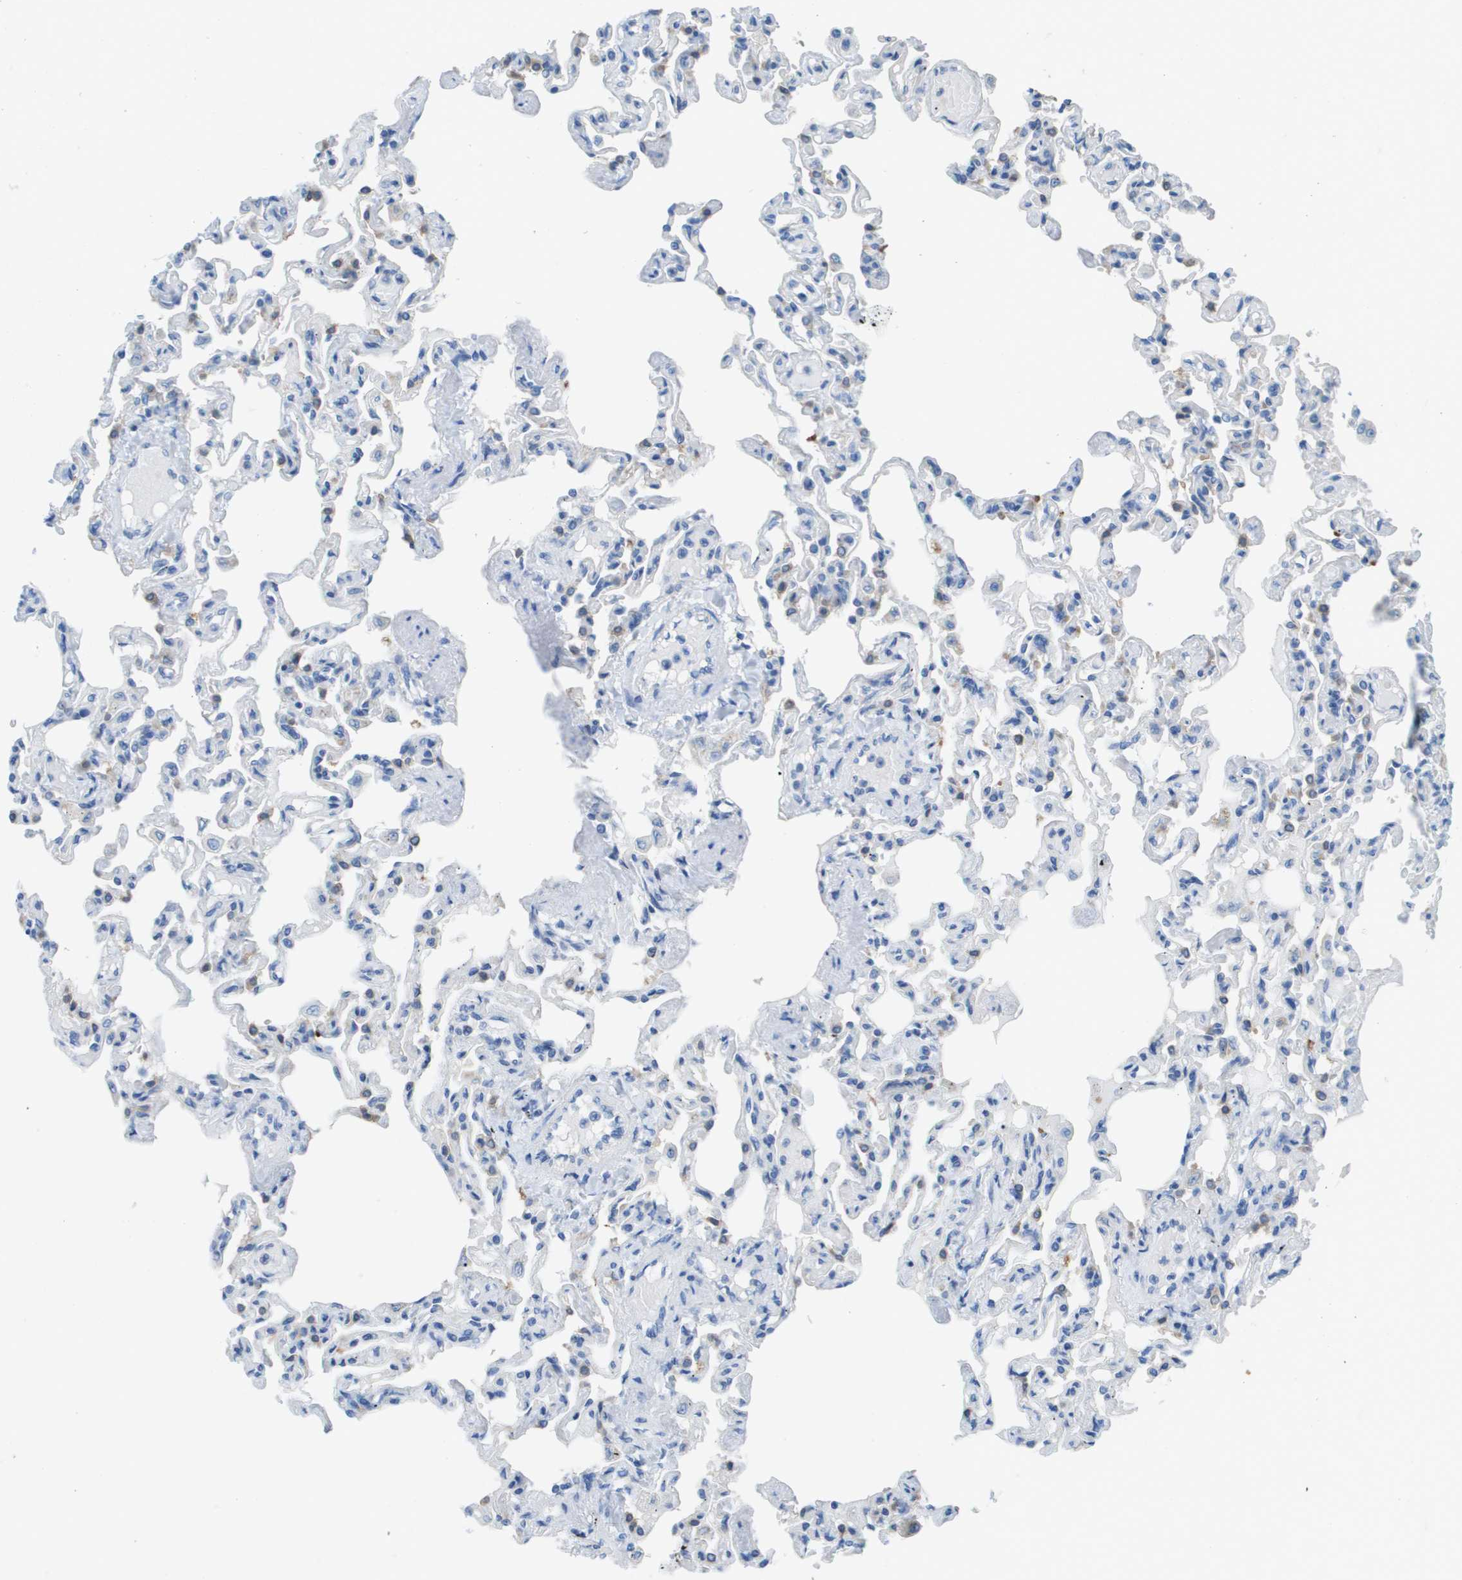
{"staining": {"intensity": "negative", "quantity": "none", "location": "none"}, "tissue": "lung", "cell_type": "Alveolar cells", "image_type": "normal", "snomed": [{"axis": "morphology", "description": "Normal tissue, NOS"}, {"axis": "topography", "description": "Lung"}], "caption": "High power microscopy photomicrograph of an immunohistochemistry photomicrograph of unremarkable lung, revealing no significant expression in alveolar cells. (DAB immunohistochemistry (IHC) with hematoxylin counter stain).", "gene": "CD46", "patient": {"sex": "male", "age": 21}}